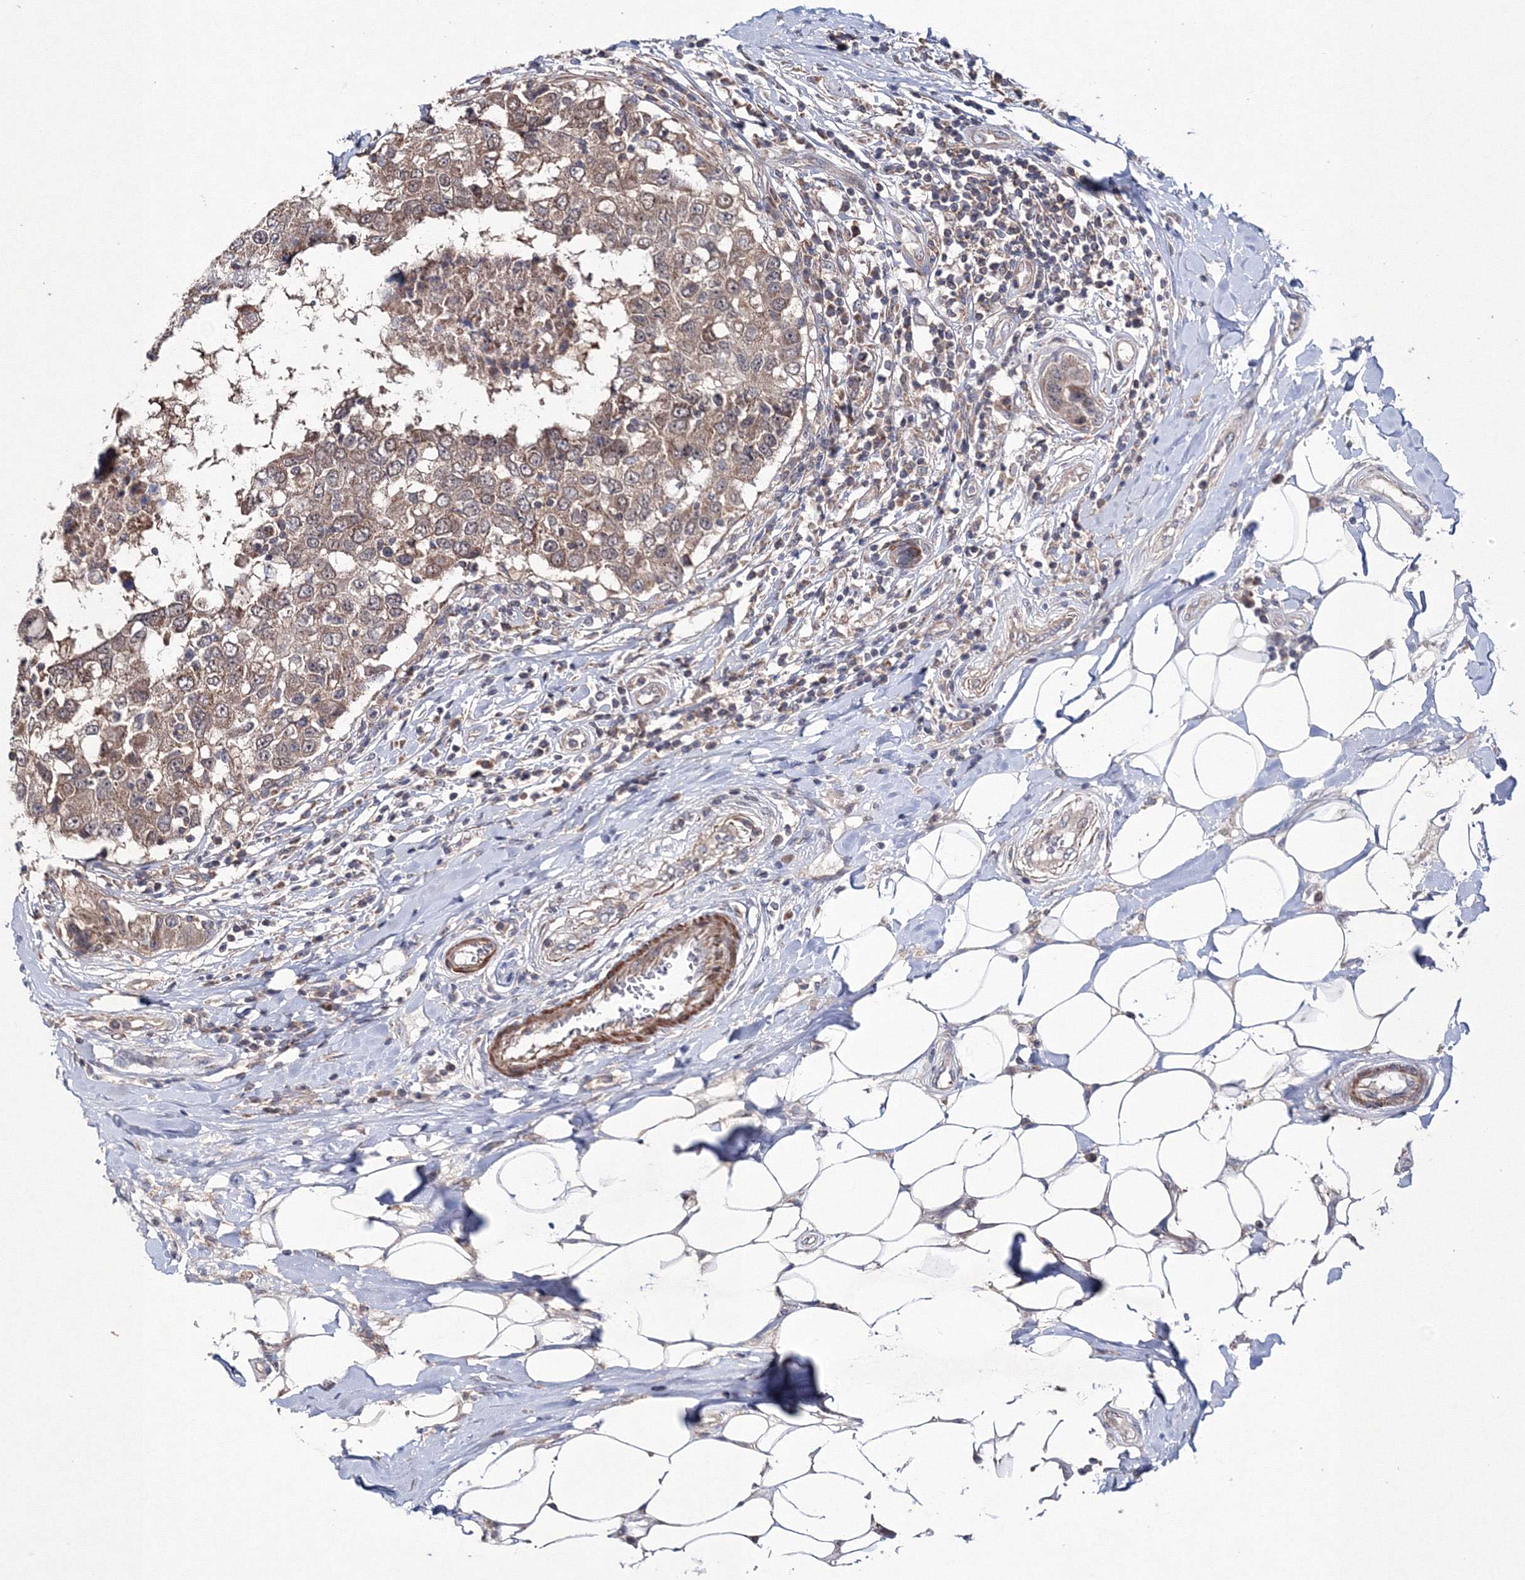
{"staining": {"intensity": "weak", "quantity": ">75%", "location": "cytoplasmic/membranous,nuclear"}, "tissue": "breast cancer", "cell_type": "Tumor cells", "image_type": "cancer", "snomed": [{"axis": "morphology", "description": "Duct carcinoma"}, {"axis": "topography", "description": "Breast"}], "caption": "Weak cytoplasmic/membranous and nuclear protein staining is seen in about >75% of tumor cells in breast cancer (infiltrating ductal carcinoma).", "gene": "PPP2R2B", "patient": {"sex": "female", "age": 27}}